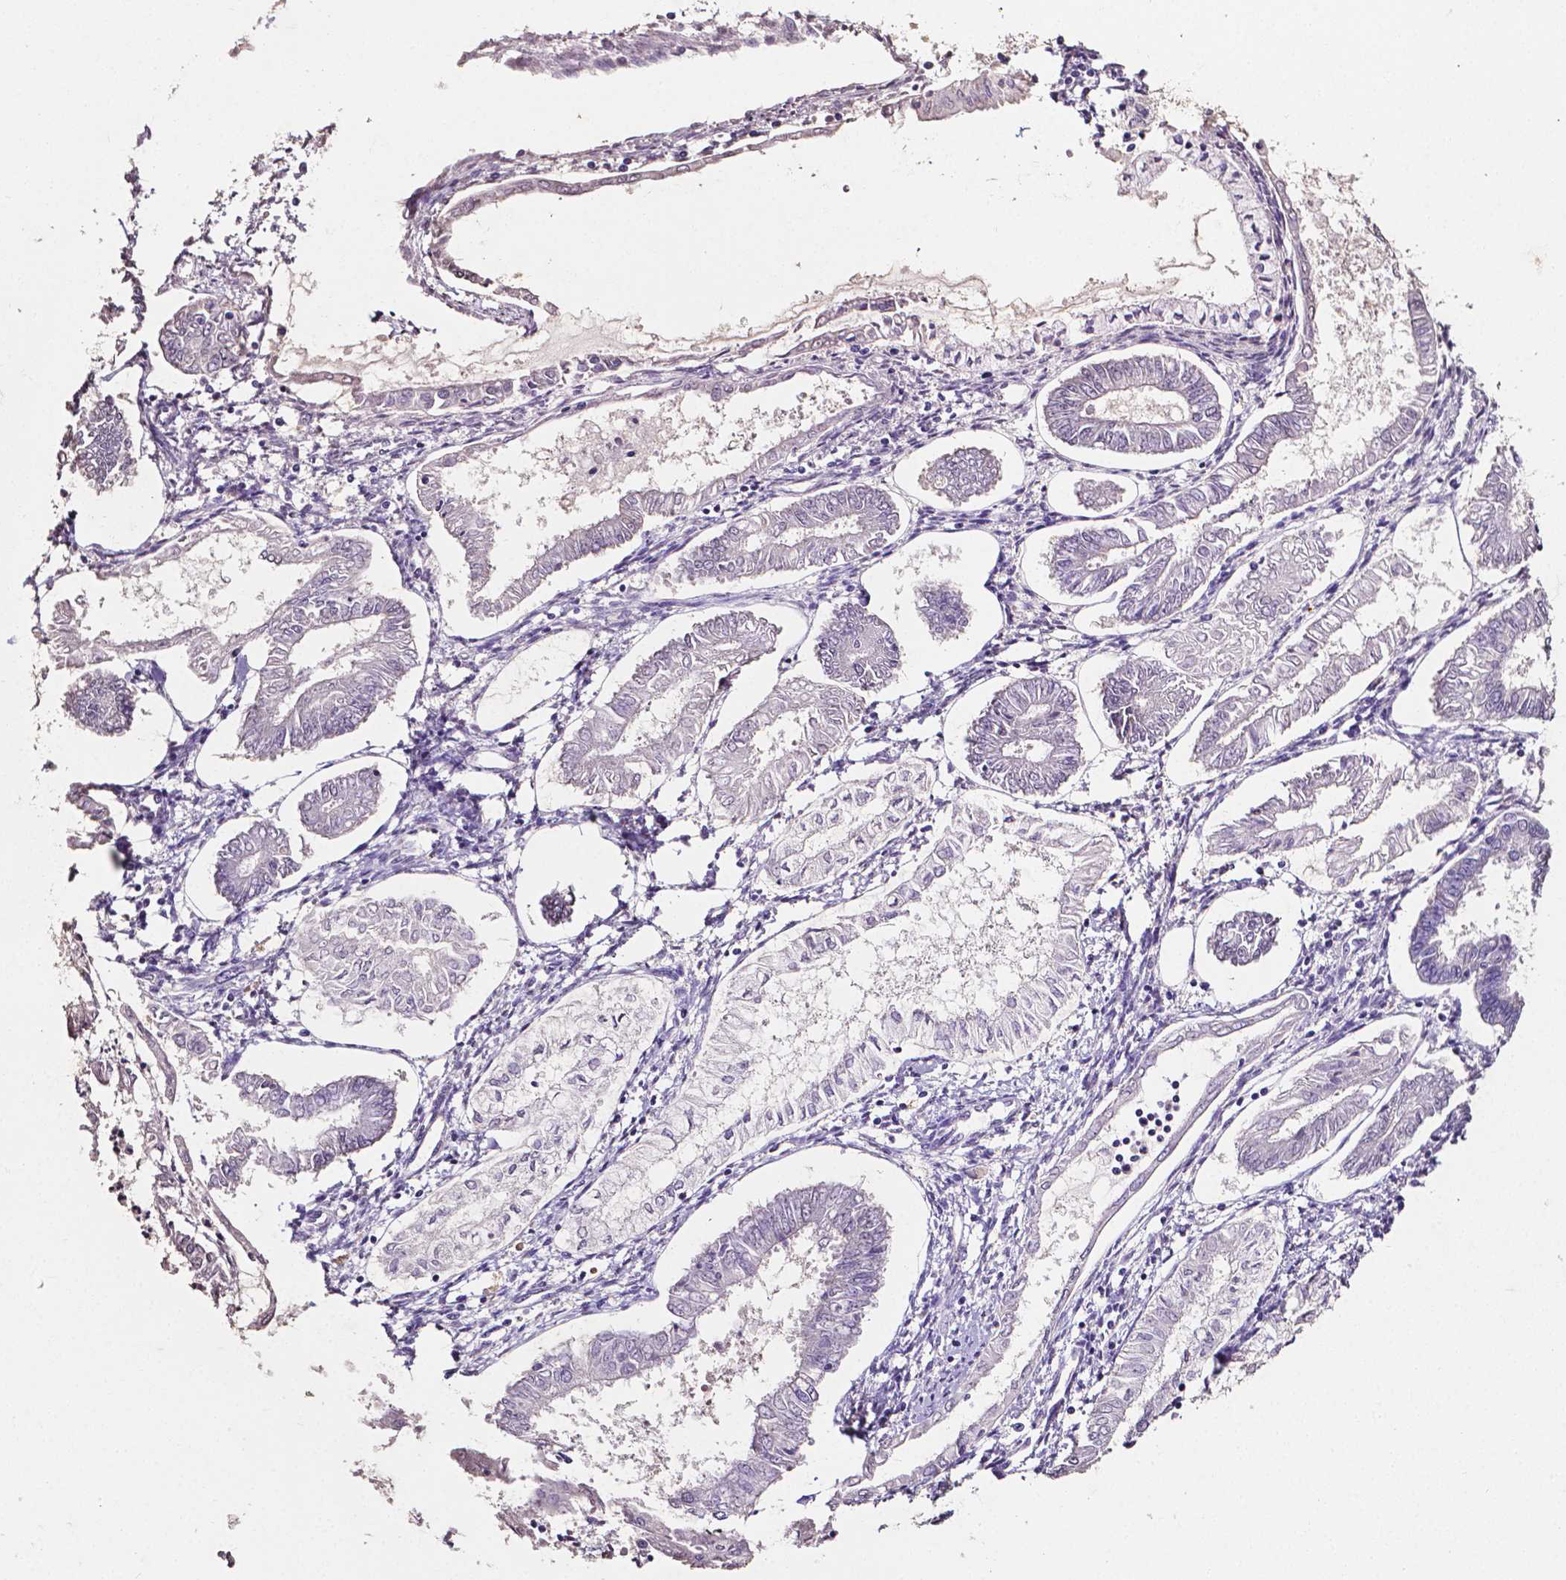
{"staining": {"intensity": "negative", "quantity": "none", "location": "none"}, "tissue": "endometrial cancer", "cell_type": "Tumor cells", "image_type": "cancer", "snomed": [{"axis": "morphology", "description": "Adenocarcinoma, NOS"}, {"axis": "topography", "description": "Endometrium"}], "caption": "Immunohistochemistry of human endometrial cancer (adenocarcinoma) reveals no positivity in tumor cells. The staining was performed using DAB (3,3'-diaminobenzidine) to visualize the protein expression in brown, while the nuclei were stained in blue with hematoxylin (Magnification: 20x).", "gene": "PSAT1", "patient": {"sex": "female", "age": 68}}